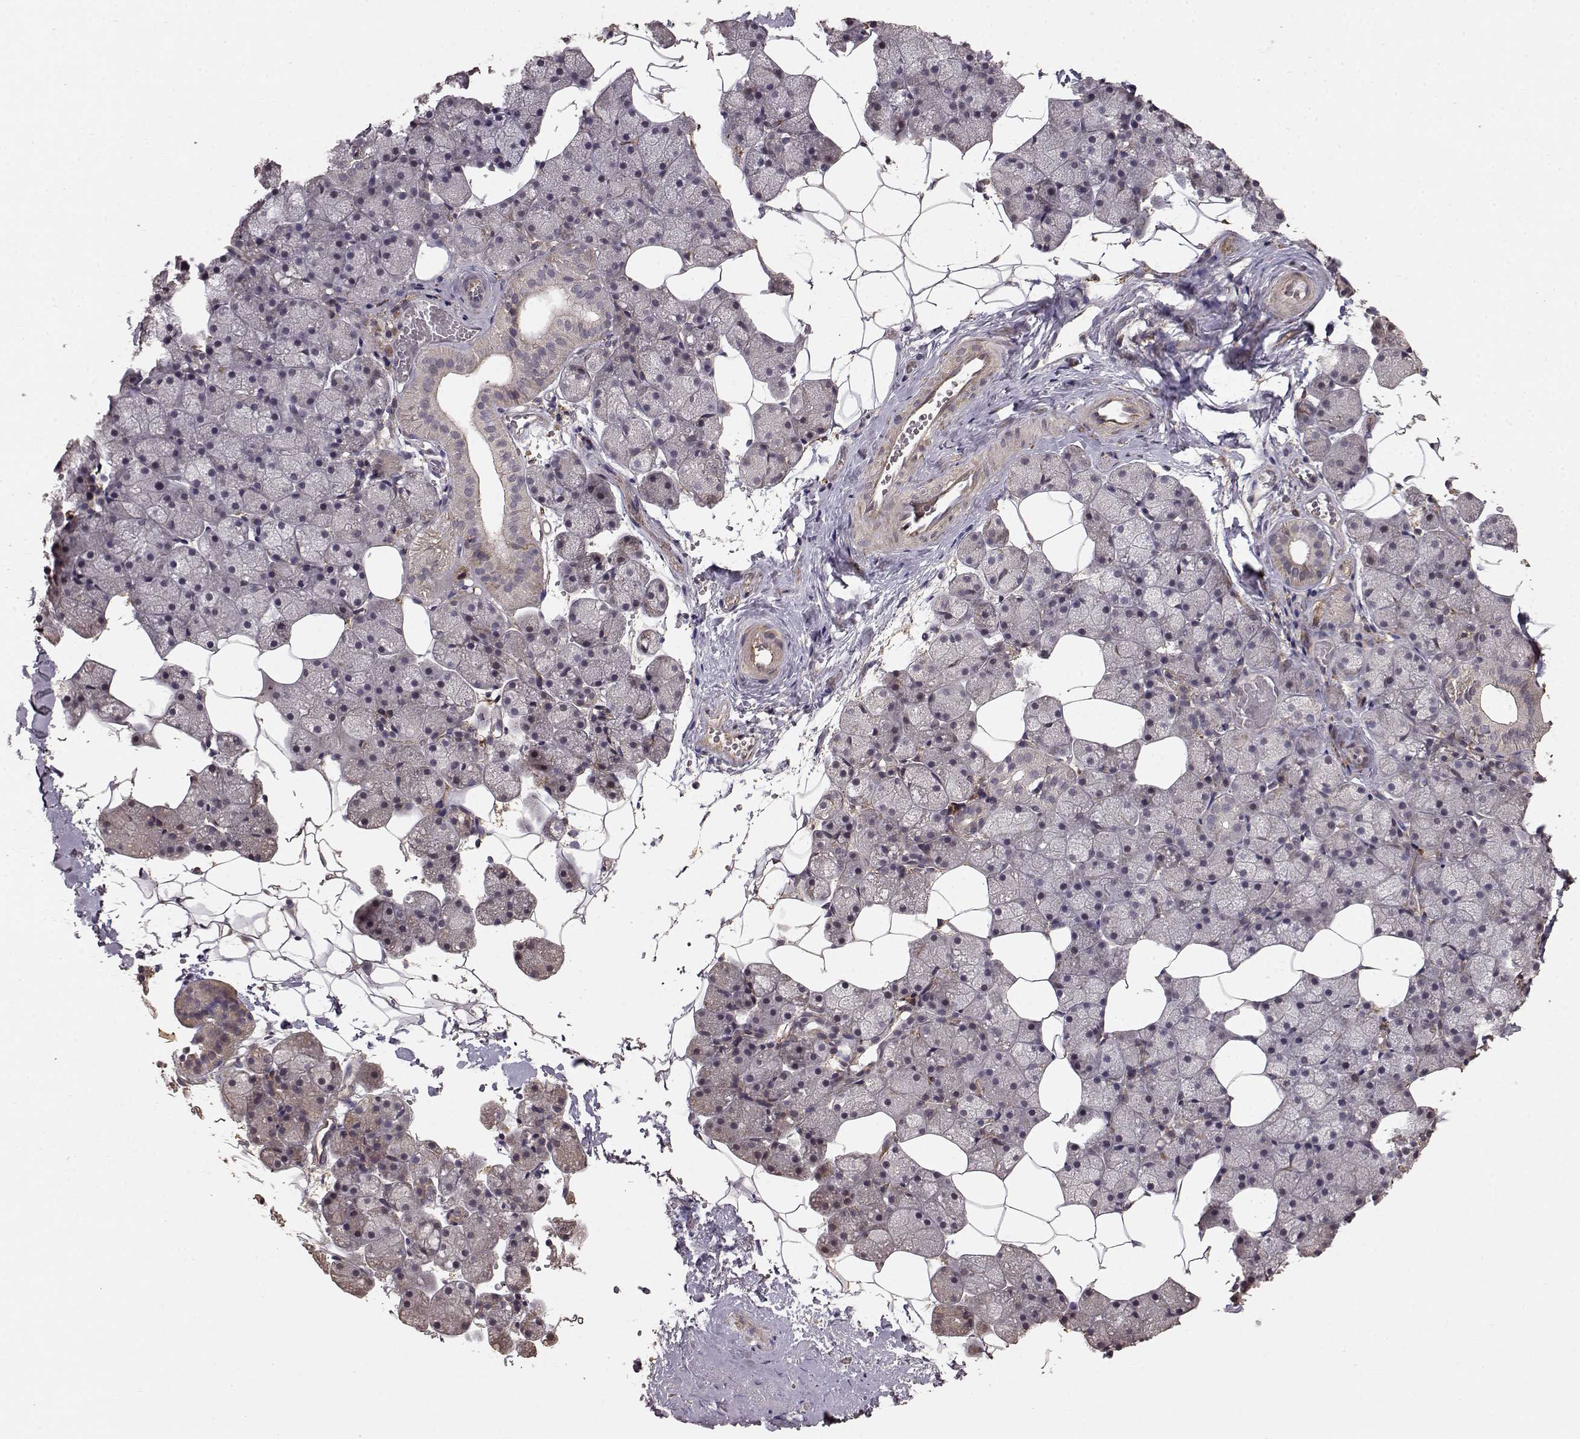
{"staining": {"intensity": "weak", "quantity": ">75%", "location": "cytoplasmic/membranous"}, "tissue": "salivary gland", "cell_type": "Glandular cells", "image_type": "normal", "snomed": [{"axis": "morphology", "description": "Normal tissue, NOS"}, {"axis": "topography", "description": "Salivary gland"}], "caption": "IHC histopathology image of normal salivary gland: human salivary gland stained using immunohistochemistry (IHC) shows low levels of weak protein expression localized specifically in the cytoplasmic/membranous of glandular cells, appearing as a cytoplasmic/membranous brown color.", "gene": "USP15", "patient": {"sex": "male", "age": 38}}